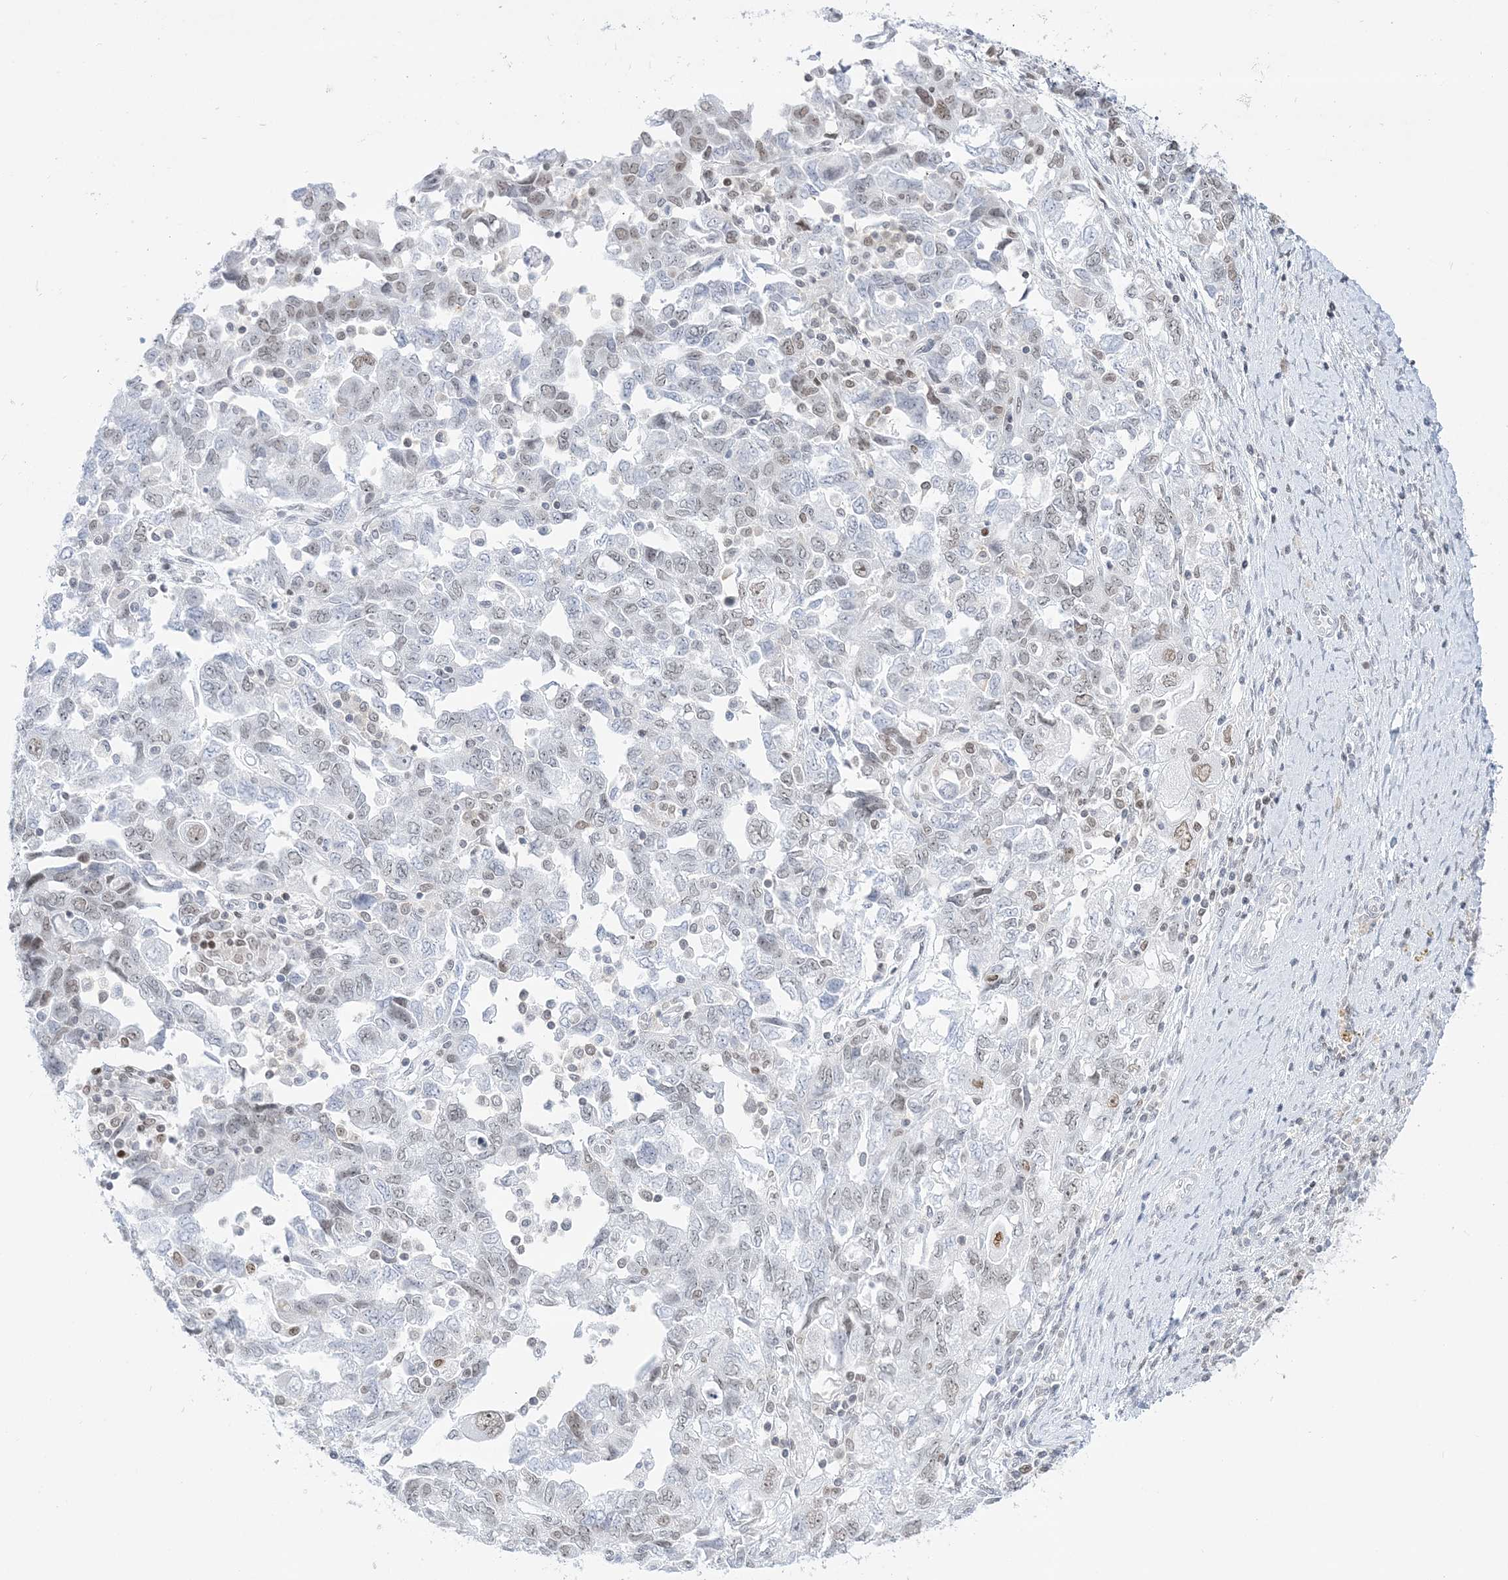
{"staining": {"intensity": "weak", "quantity": "<25%", "location": "nuclear"}, "tissue": "ovarian cancer", "cell_type": "Tumor cells", "image_type": "cancer", "snomed": [{"axis": "morphology", "description": "Carcinoma, NOS"}, {"axis": "morphology", "description": "Cystadenocarcinoma, serous, NOS"}, {"axis": "topography", "description": "Ovary"}], "caption": "Tumor cells are negative for protein expression in human ovarian cancer.", "gene": "DDX21", "patient": {"sex": "female", "age": 69}}